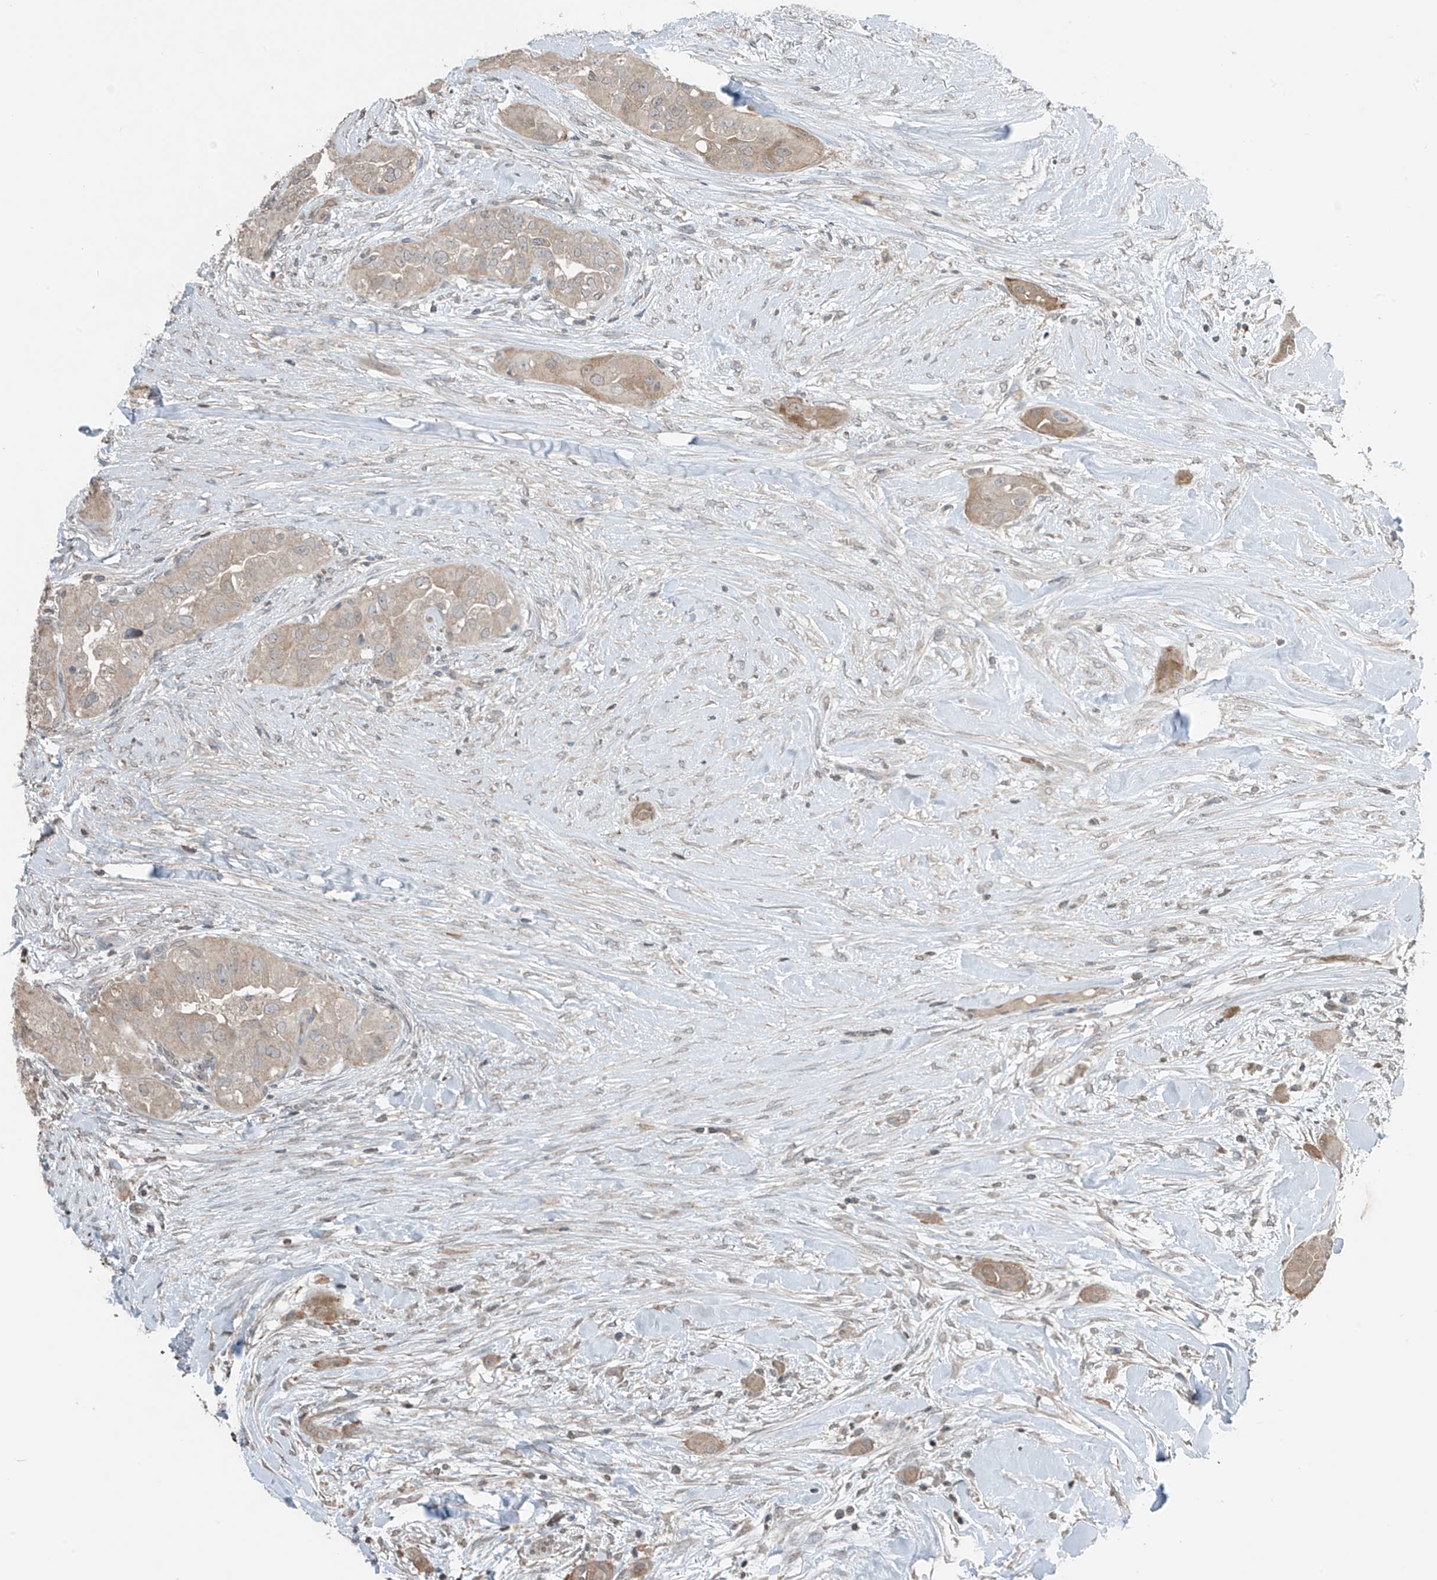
{"staining": {"intensity": "negative", "quantity": "none", "location": "none"}, "tissue": "thyroid cancer", "cell_type": "Tumor cells", "image_type": "cancer", "snomed": [{"axis": "morphology", "description": "Papillary adenocarcinoma, NOS"}, {"axis": "topography", "description": "Thyroid gland"}], "caption": "High magnification brightfield microscopy of thyroid papillary adenocarcinoma stained with DAB (3,3'-diaminobenzidine) (brown) and counterstained with hematoxylin (blue): tumor cells show no significant expression.", "gene": "HOXA11", "patient": {"sex": "female", "age": 59}}